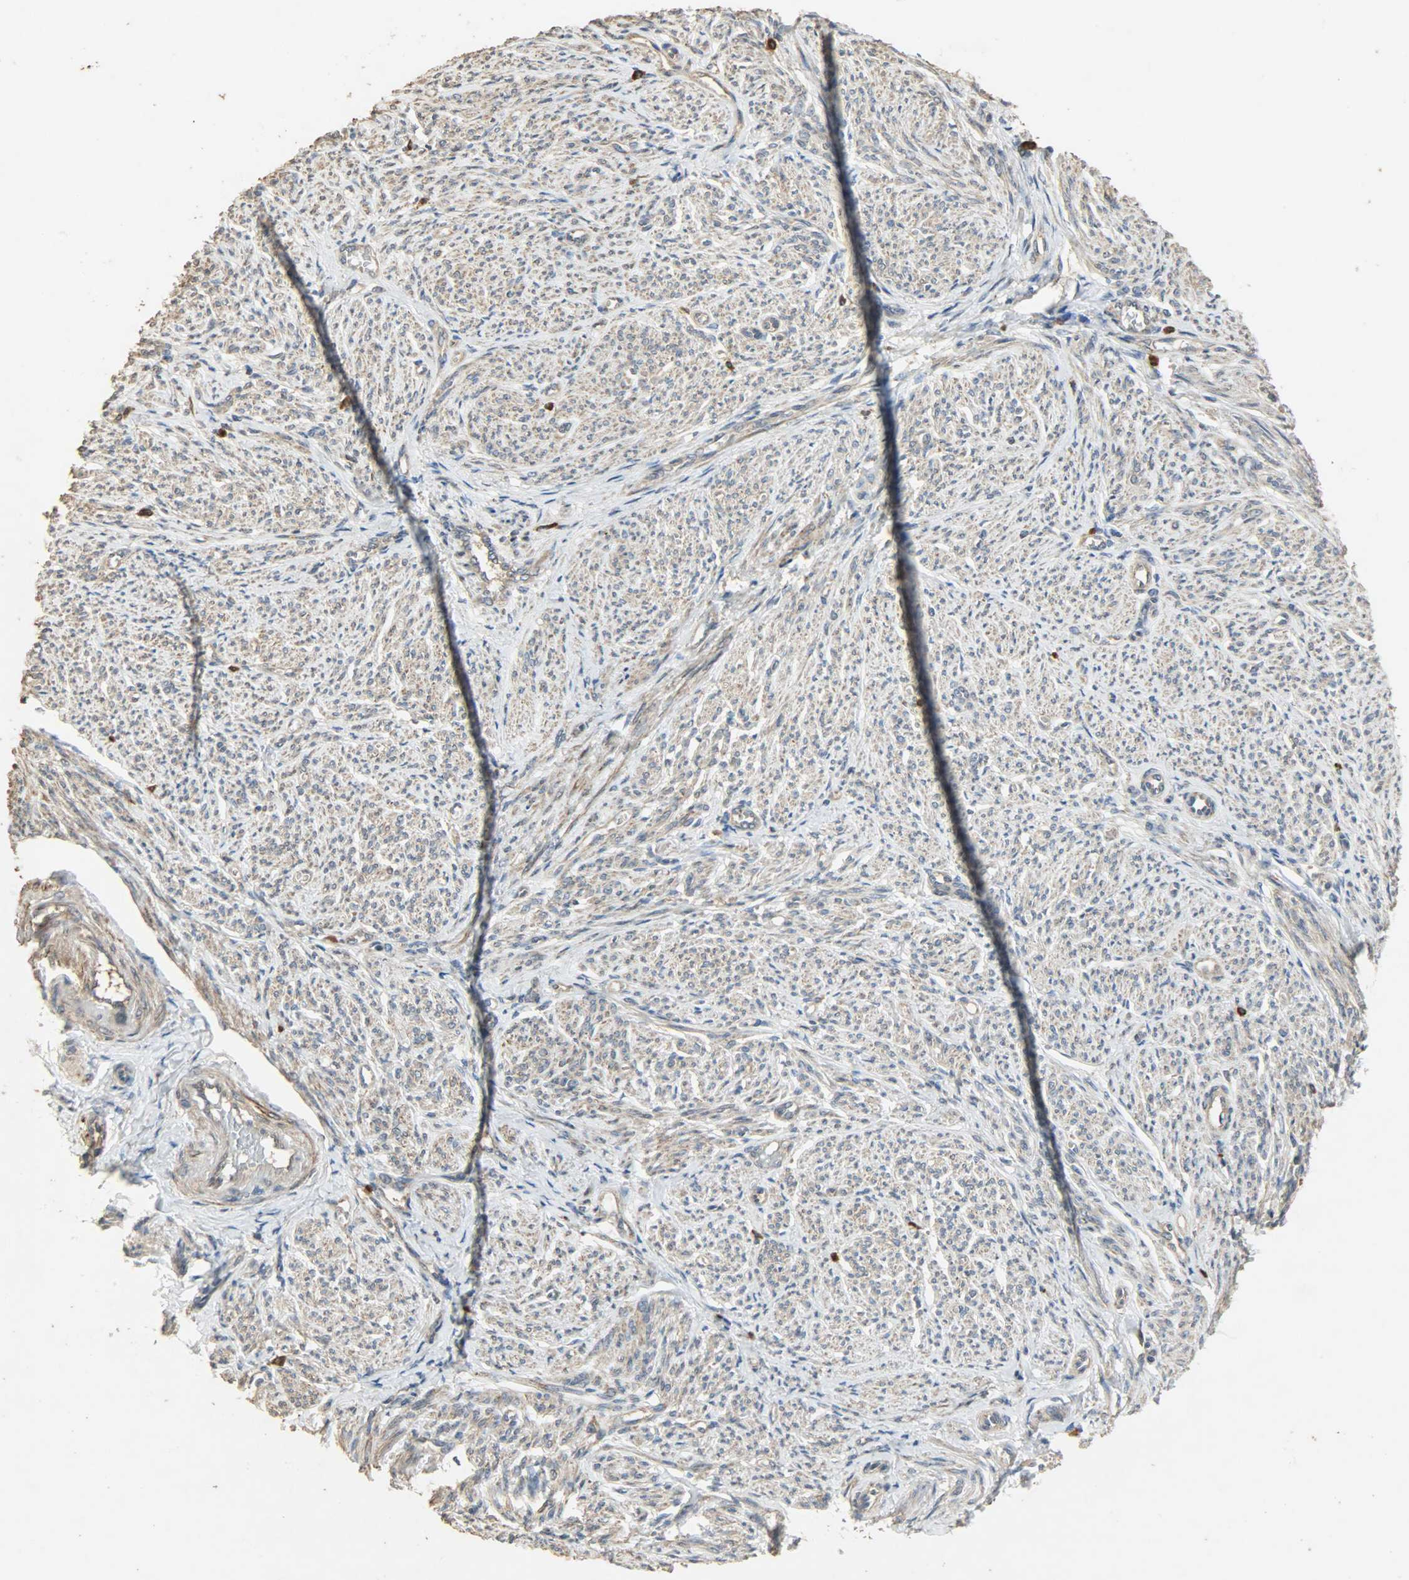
{"staining": {"intensity": "weak", "quantity": ">75%", "location": "cytoplasmic/membranous"}, "tissue": "smooth muscle", "cell_type": "Smooth muscle cells", "image_type": "normal", "snomed": [{"axis": "morphology", "description": "Normal tissue, NOS"}, {"axis": "topography", "description": "Smooth muscle"}], "caption": "Smooth muscle stained with immunohistochemistry (IHC) displays weak cytoplasmic/membranous staining in approximately >75% of smooth muscle cells. Nuclei are stained in blue.", "gene": "CDKN2C", "patient": {"sex": "female", "age": 65}}